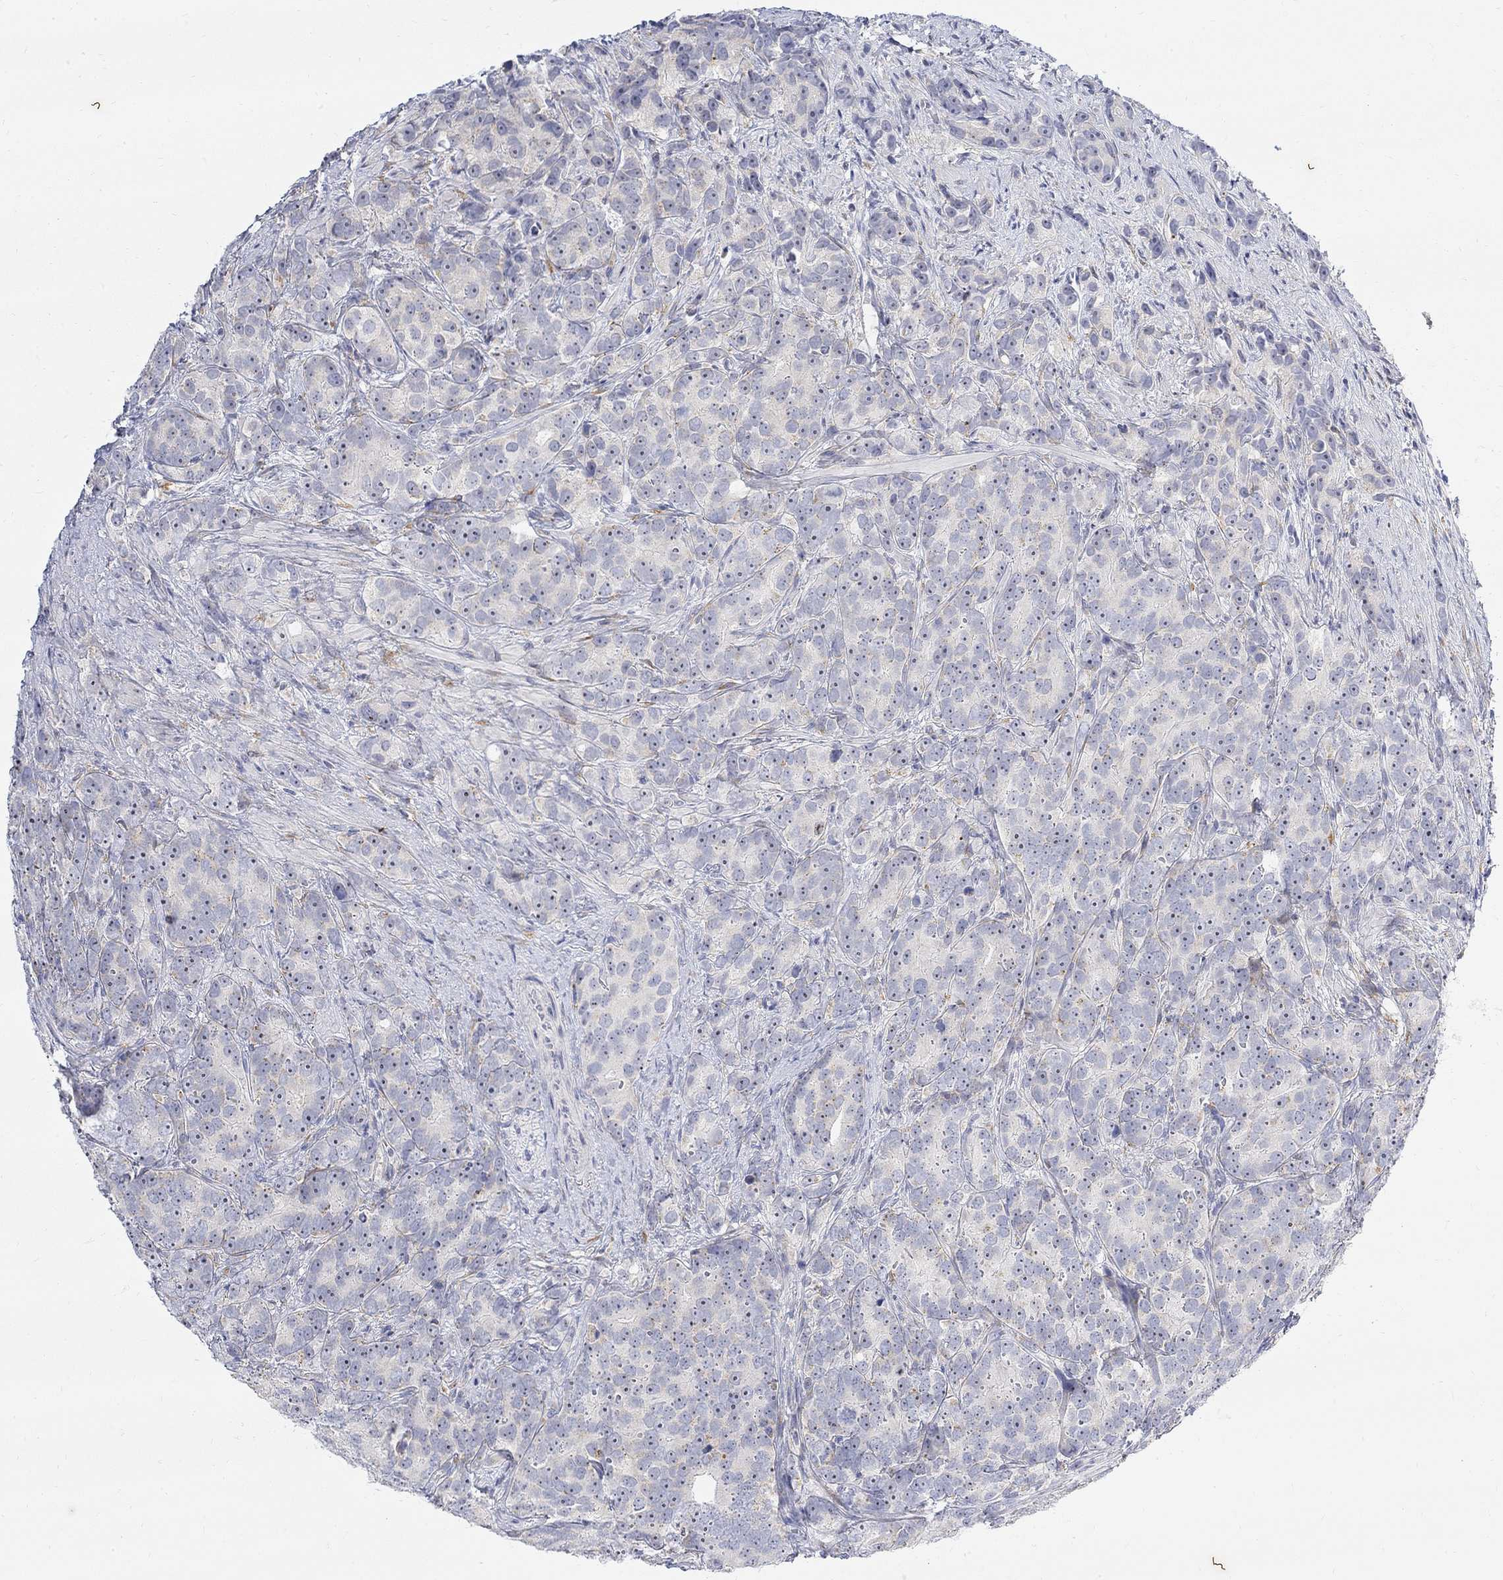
{"staining": {"intensity": "negative", "quantity": "none", "location": "none"}, "tissue": "prostate cancer", "cell_type": "Tumor cells", "image_type": "cancer", "snomed": [{"axis": "morphology", "description": "Adenocarcinoma, High grade"}, {"axis": "topography", "description": "Prostate"}], "caption": "This is an IHC photomicrograph of human prostate cancer. There is no expression in tumor cells.", "gene": "FNDC5", "patient": {"sex": "male", "age": 90}}